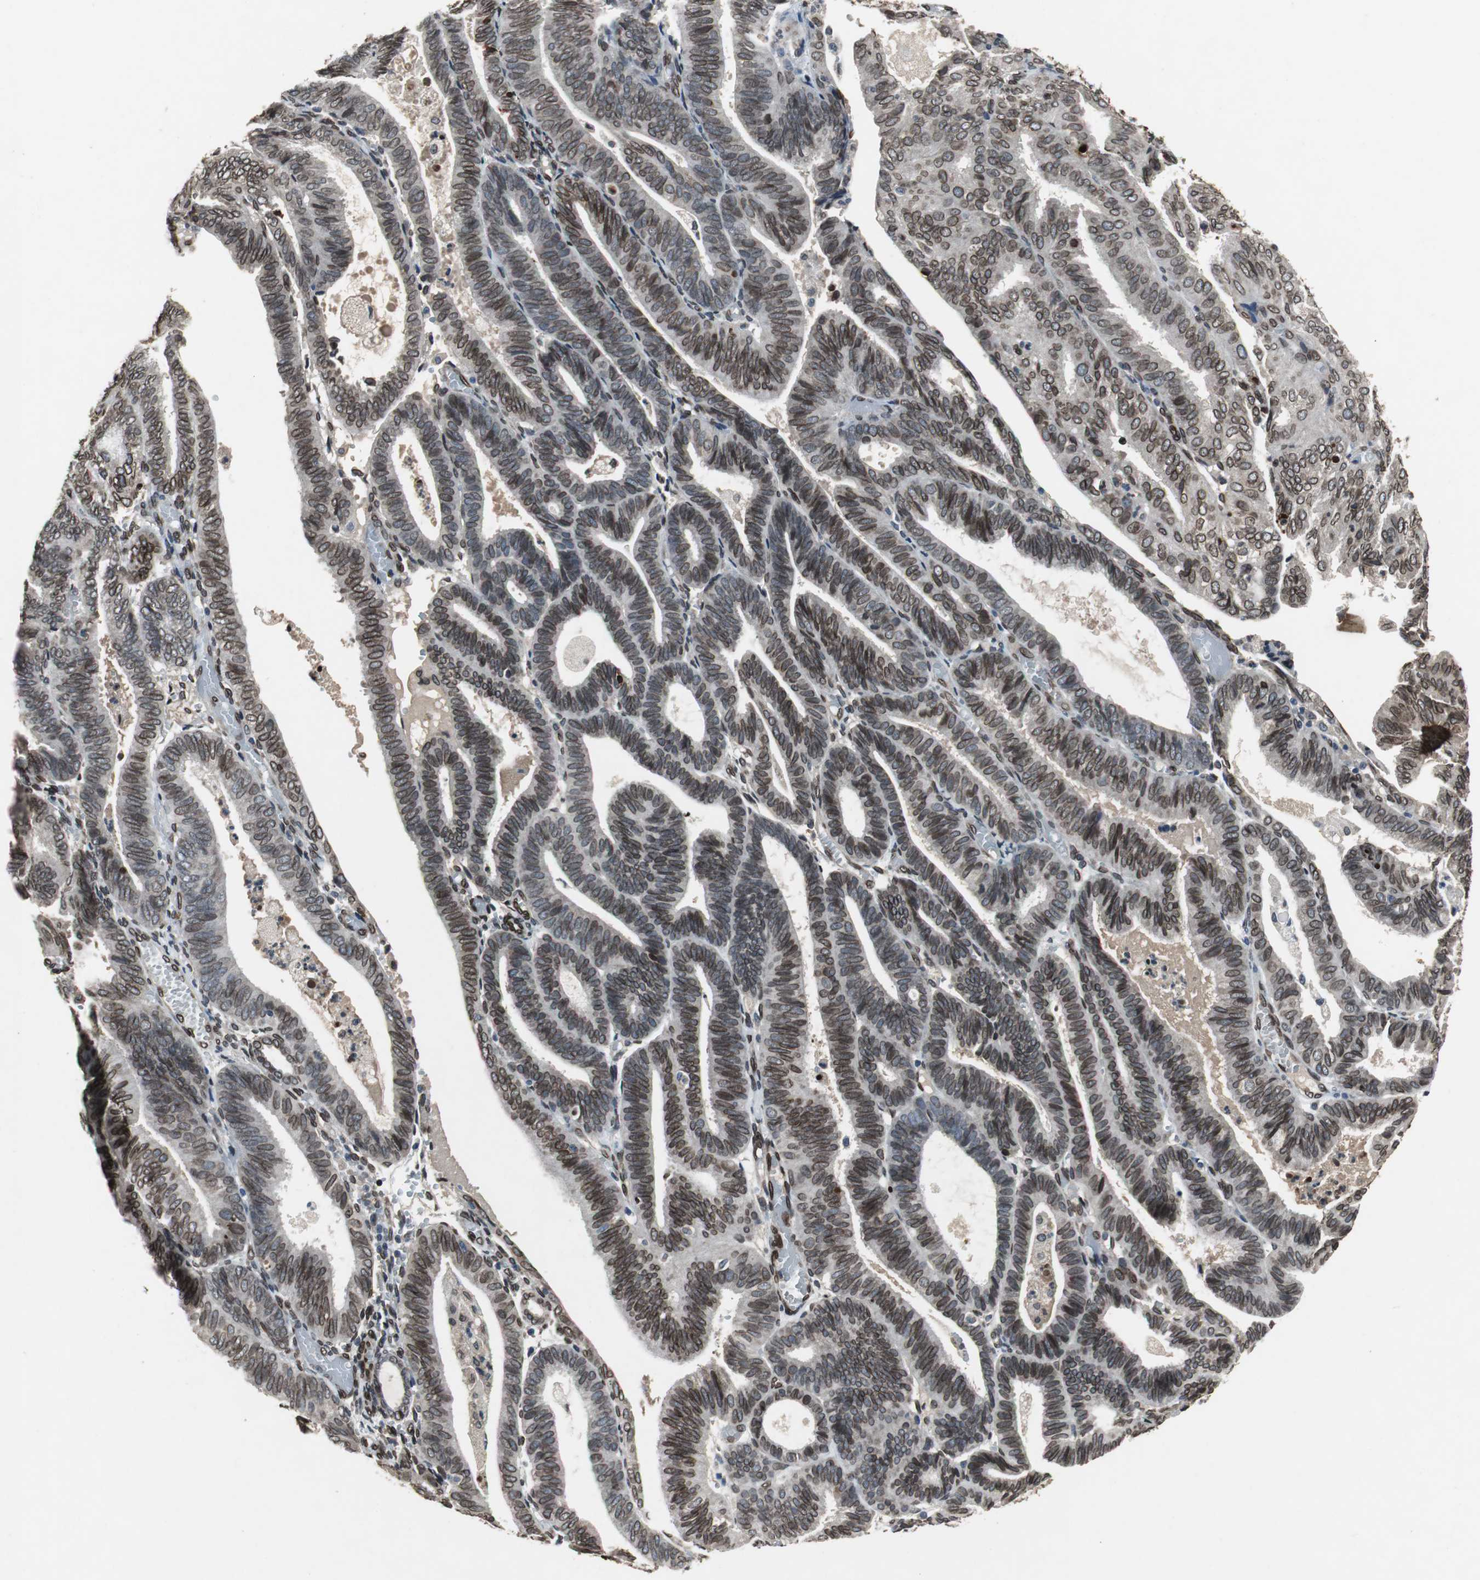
{"staining": {"intensity": "strong", "quantity": ">75%", "location": "cytoplasmic/membranous,nuclear"}, "tissue": "endometrial cancer", "cell_type": "Tumor cells", "image_type": "cancer", "snomed": [{"axis": "morphology", "description": "Adenocarcinoma, NOS"}, {"axis": "topography", "description": "Uterus"}], "caption": "IHC (DAB) staining of human endometrial adenocarcinoma demonstrates strong cytoplasmic/membranous and nuclear protein positivity in approximately >75% of tumor cells.", "gene": "LMNA", "patient": {"sex": "female", "age": 60}}